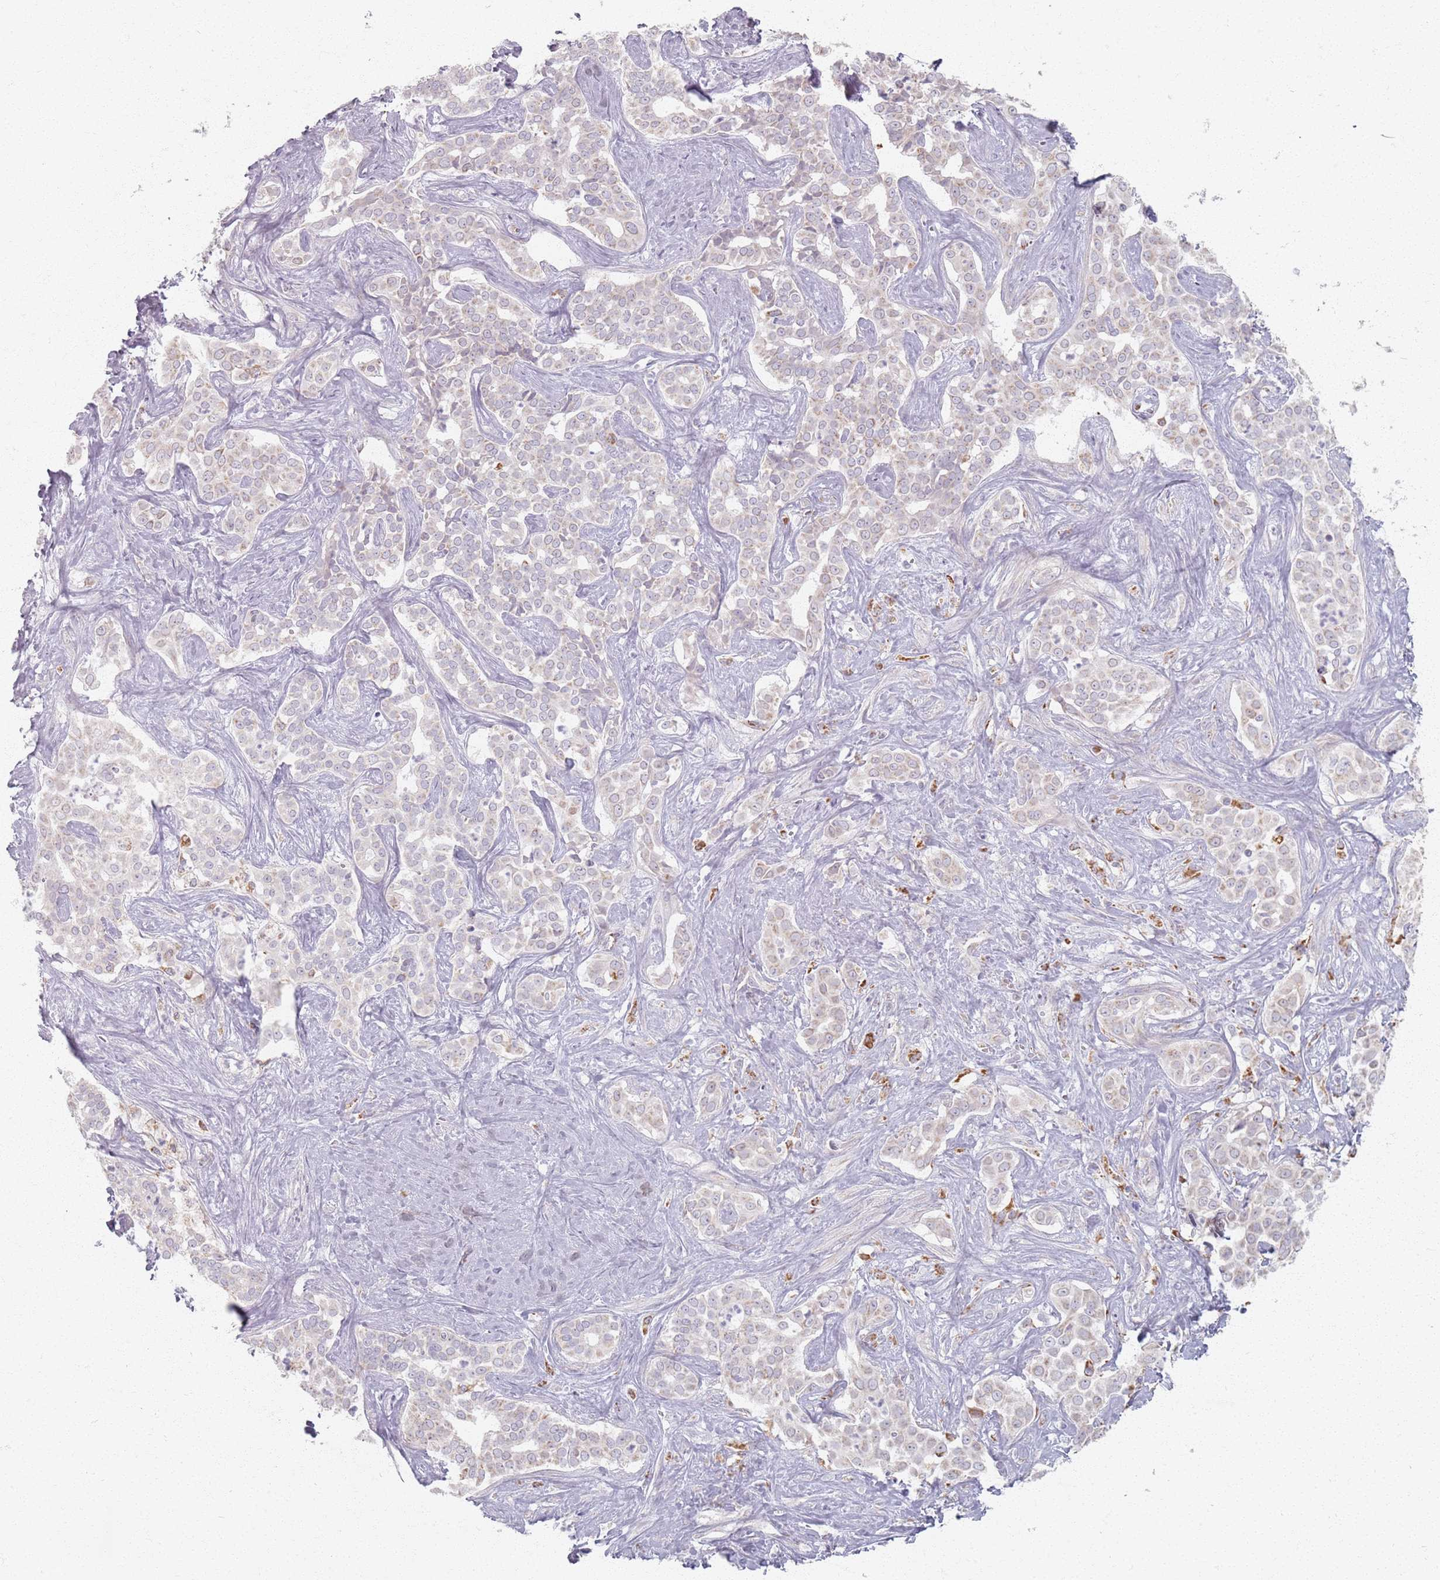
{"staining": {"intensity": "negative", "quantity": "none", "location": "none"}, "tissue": "liver cancer", "cell_type": "Tumor cells", "image_type": "cancer", "snomed": [{"axis": "morphology", "description": "Cholangiocarcinoma"}, {"axis": "topography", "description": "Liver"}], "caption": "This photomicrograph is of liver cancer (cholangiocarcinoma) stained with immunohistochemistry to label a protein in brown with the nuclei are counter-stained blue. There is no staining in tumor cells.", "gene": "PKD2L2", "patient": {"sex": "male", "age": 67}}